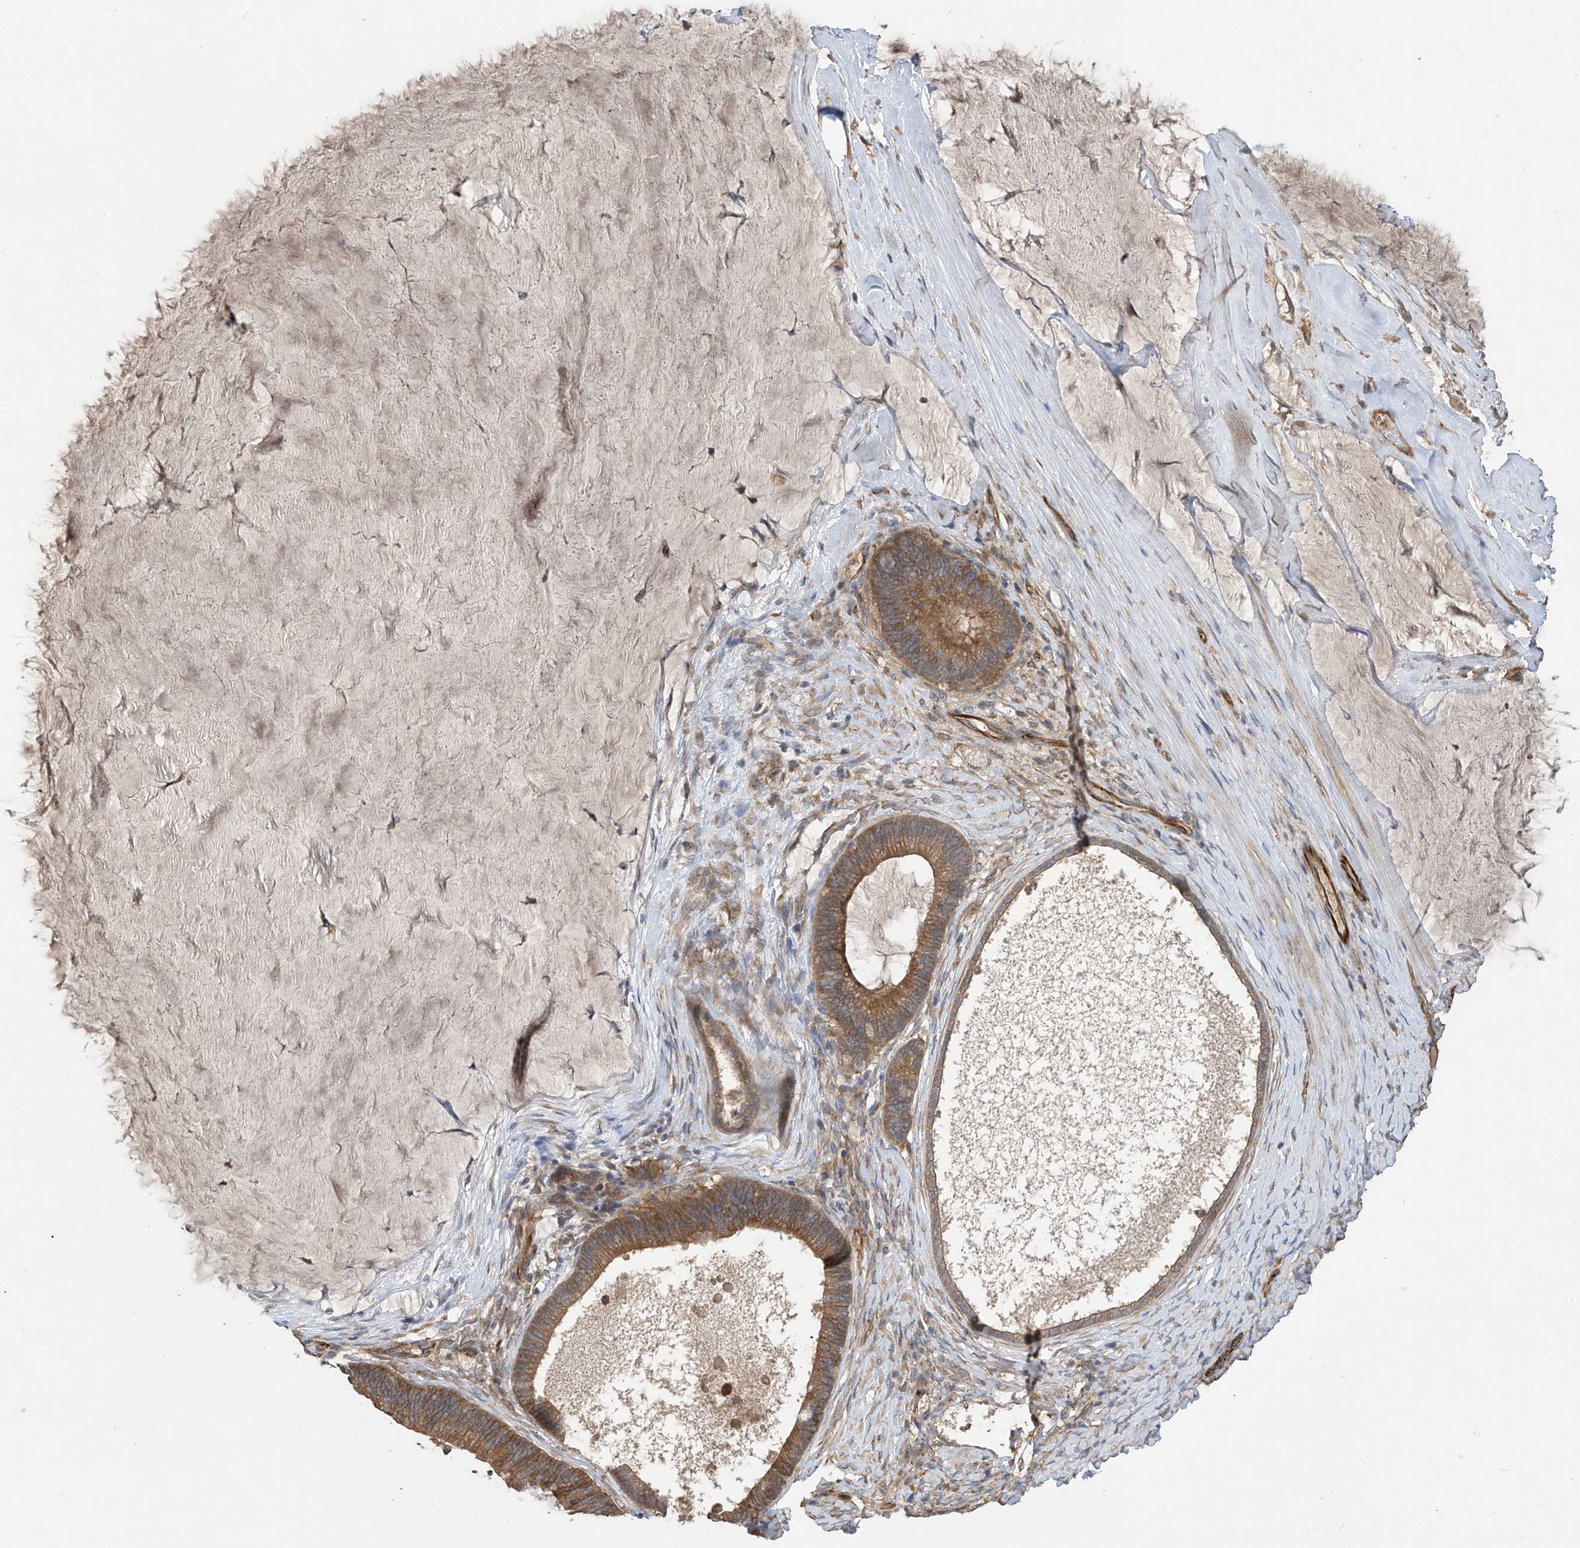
{"staining": {"intensity": "moderate", "quantity": ">75%", "location": "cytoplasmic/membranous"}, "tissue": "ovarian cancer", "cell_type": "Tumor cells", "image_type": "cancer", "snomed": [{"axis": "morphology", "description": "Cystadenocarcinoma, mucinous, NOS"}, {"axis": "topography", "description": "Ovary"}], "caption": "Immunohistochemistry (DAB) staining of ovarian mucinous cystadenocarcinoma displays moderate cytoplasmic/membranous protein positivity in about >75% of tumor cells. Nuclei are stained in blue.", "gene": "PHACTR4", "patient": {"sex": "female", "age": 61}}